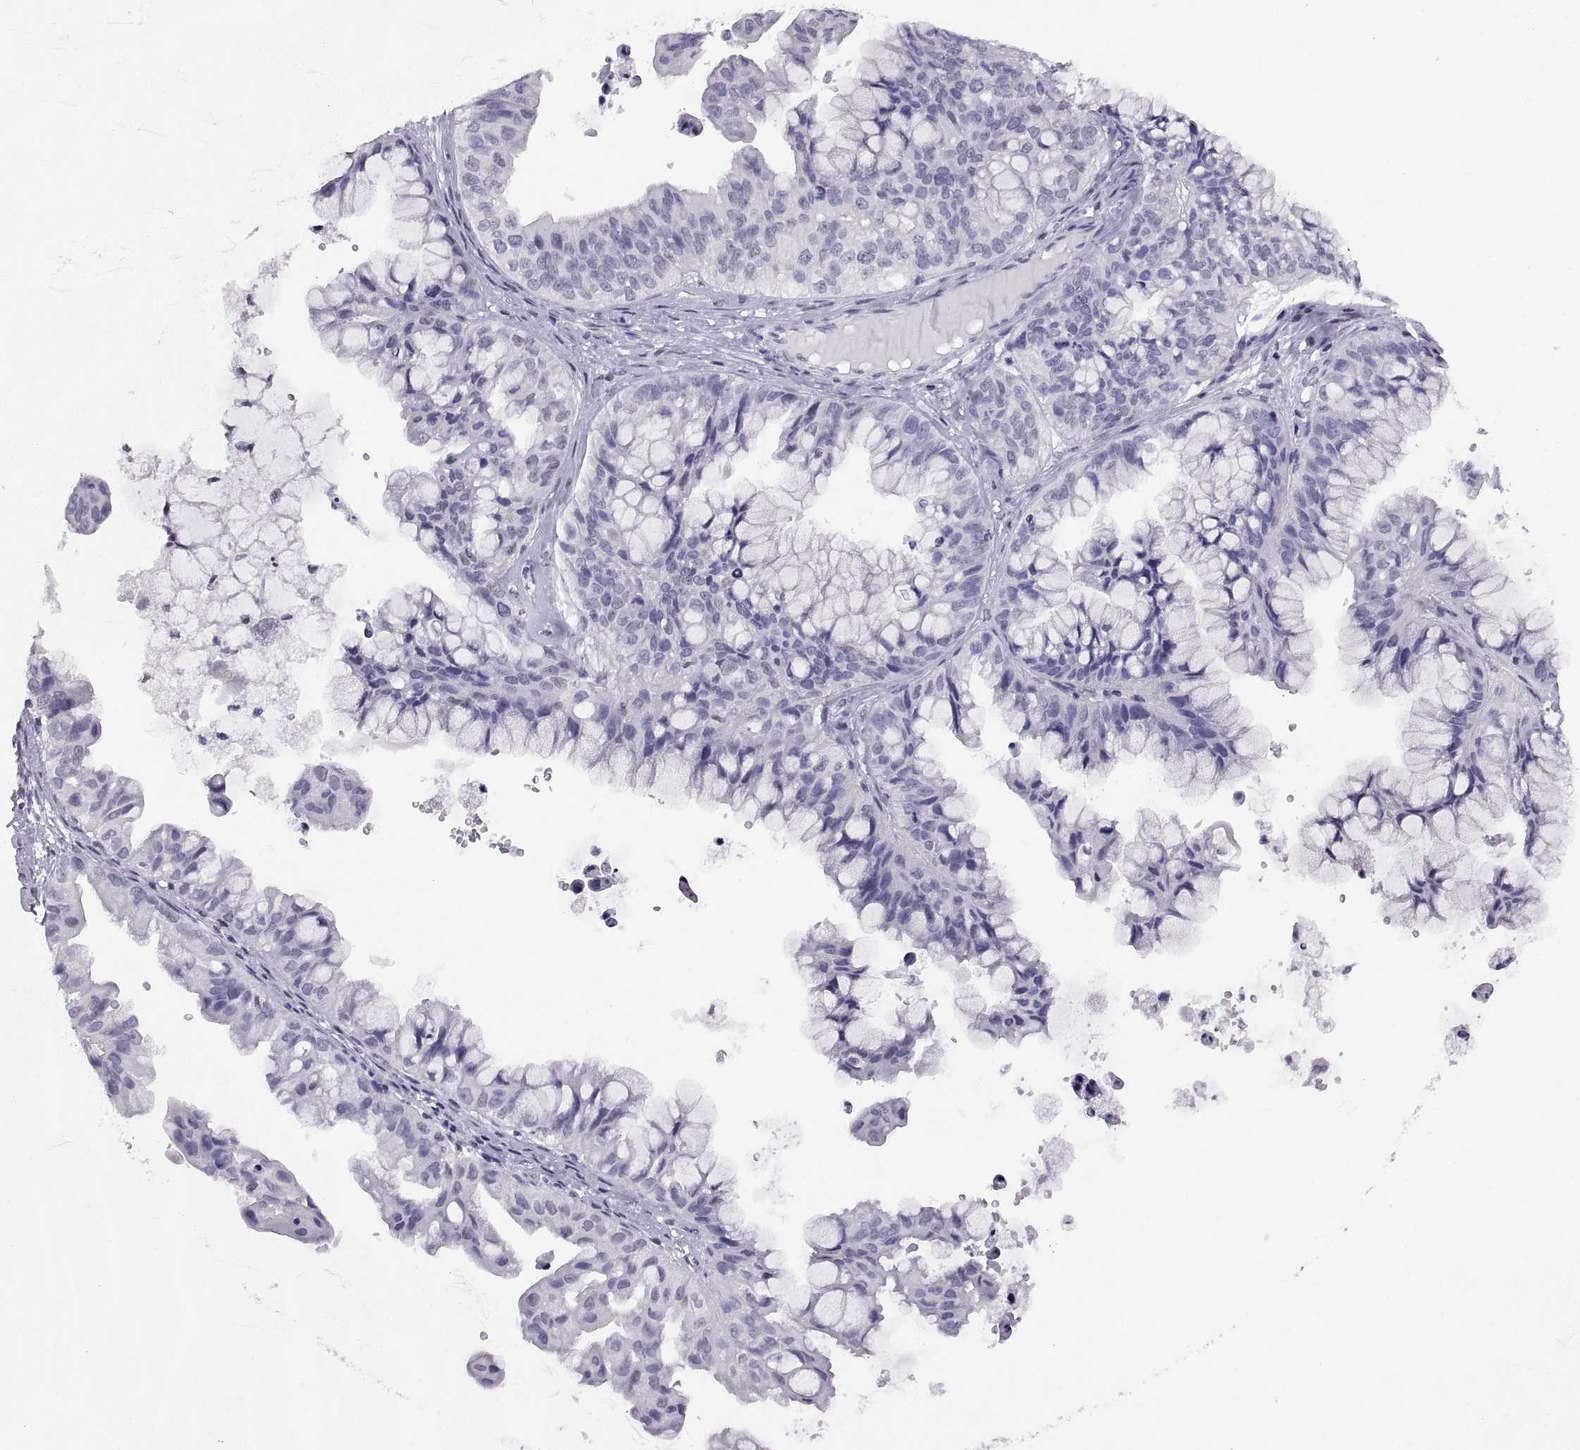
{"staining": {"intensity": "negative", "quantity": "none", "location": "none"}, "tissue": "ovarian cancer", "cell_type": "Tumor cells", "image_type": "cancer", "snomed": [{"axis": "morphology", "description": "Cystadenocarcinoma, mucinous, NOS"}, {"axis": "topography", "description": "Ovary"}], "caption": "The micrograph demonstrates no staining of tumor cells in ovarian cancer (mucinous cystadenocarcinoma). The staining is performed using DAB (3,3'-diaminobenzidine) brown chromogen with nuclei counter-stained in using hematoxylin.", "gene": "CARTPT", "patient": {"sex": "female", "age": 76}}